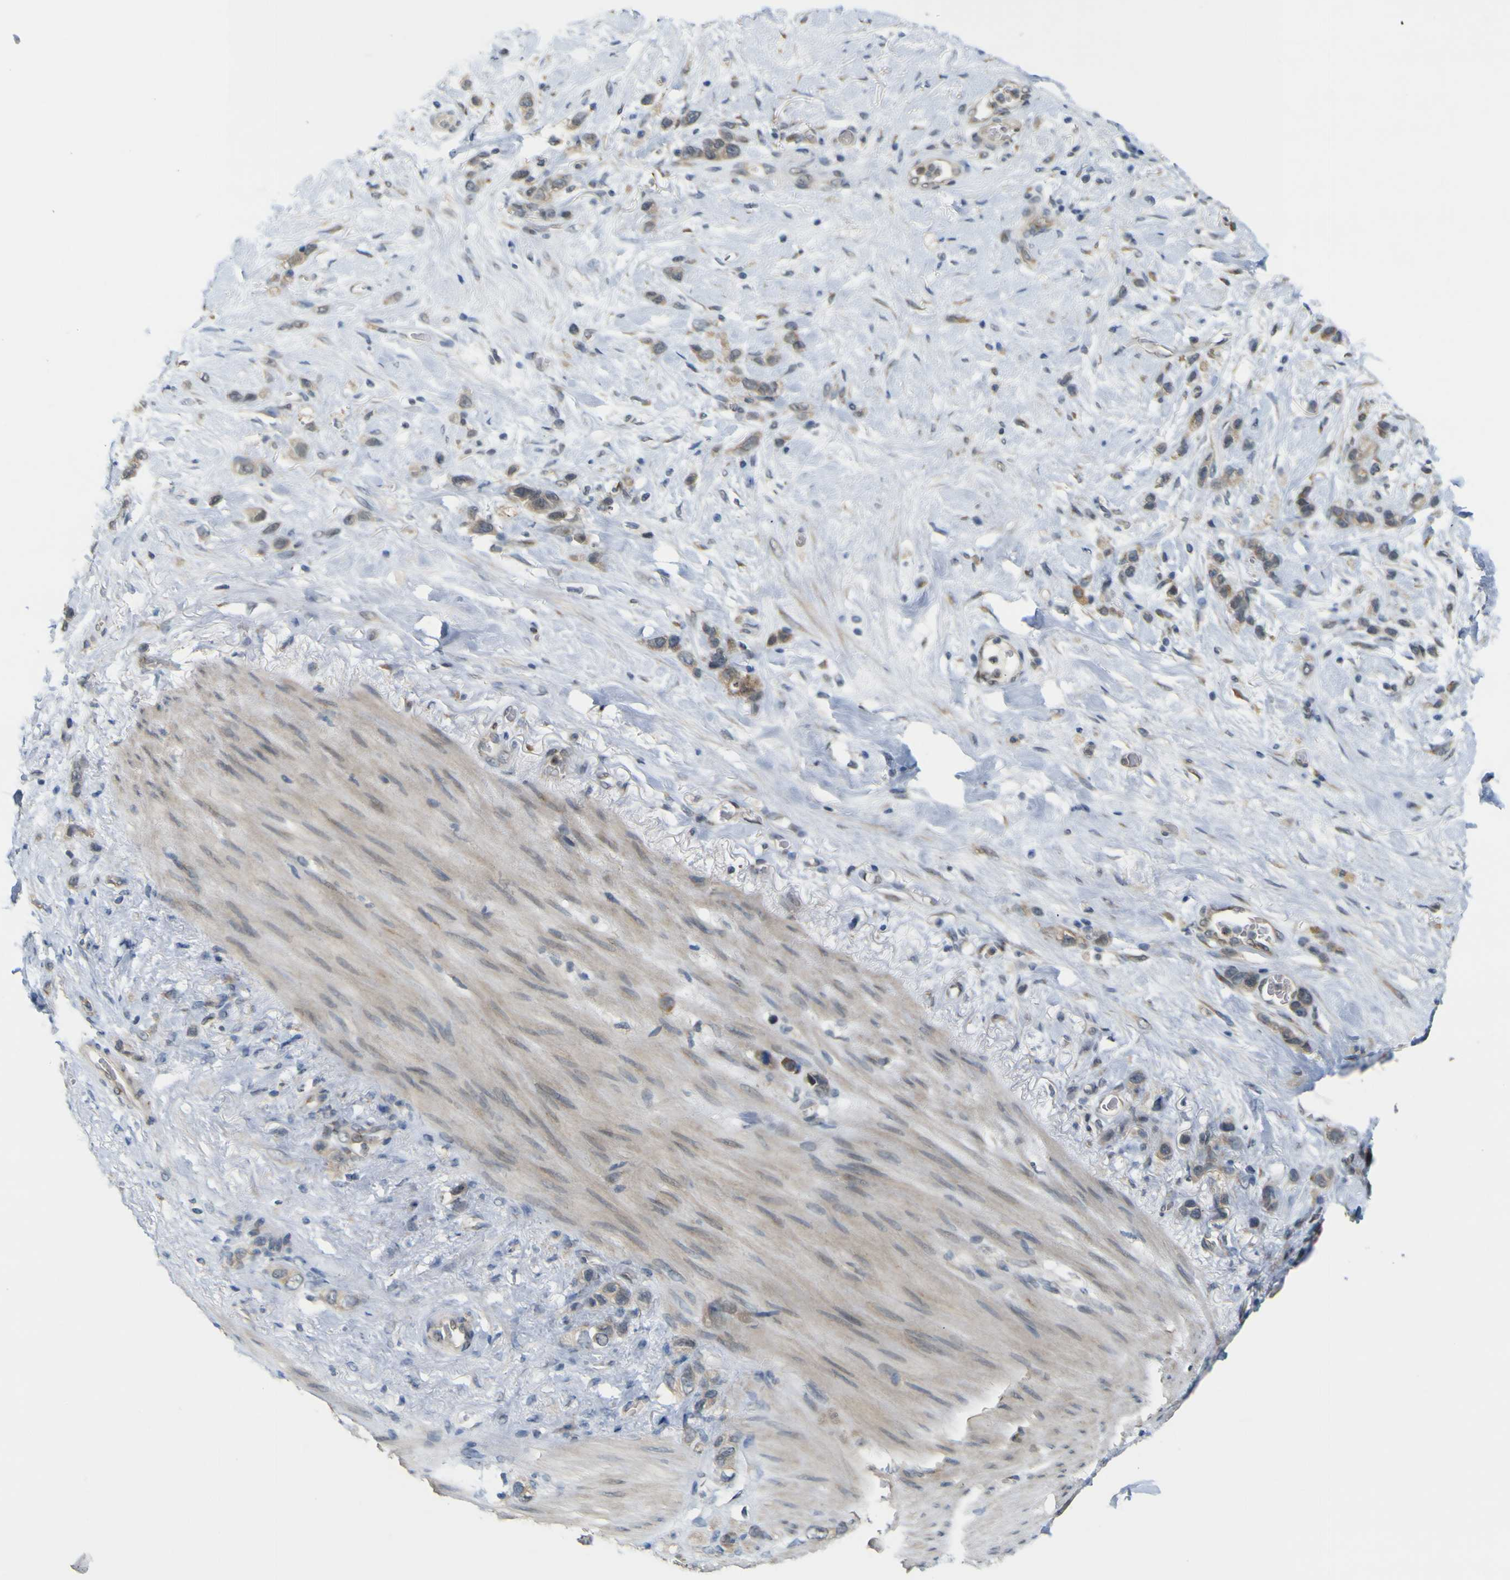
{"staining": {"intensity": "weak", "quantity": ">75%", "location": "cytoplasmic/membranous"}, "tissue": "stomach cancer", "cell_type": "Tumor cells", "image_type": "cancer", "snomed": [{"axis": "morphology", "description": "Adenocarcinoma, NOS"}, {"axis": "morphology", "description": "Adenocarcinoma, High grade"}, {"axis": "topography", "description": "Stomach, upper"}, {"axis": "topography", "description": "Stomach, lower"}], "caption": "Human adenocarcinoma (high-grade) (stomach) stained with a brown dye reveals weak cytoplasmic/membranous positive staining in approximately >75% of tumor cells.", "gene": "IGF2R", "patient": {"sex": "female", "age": 65}}